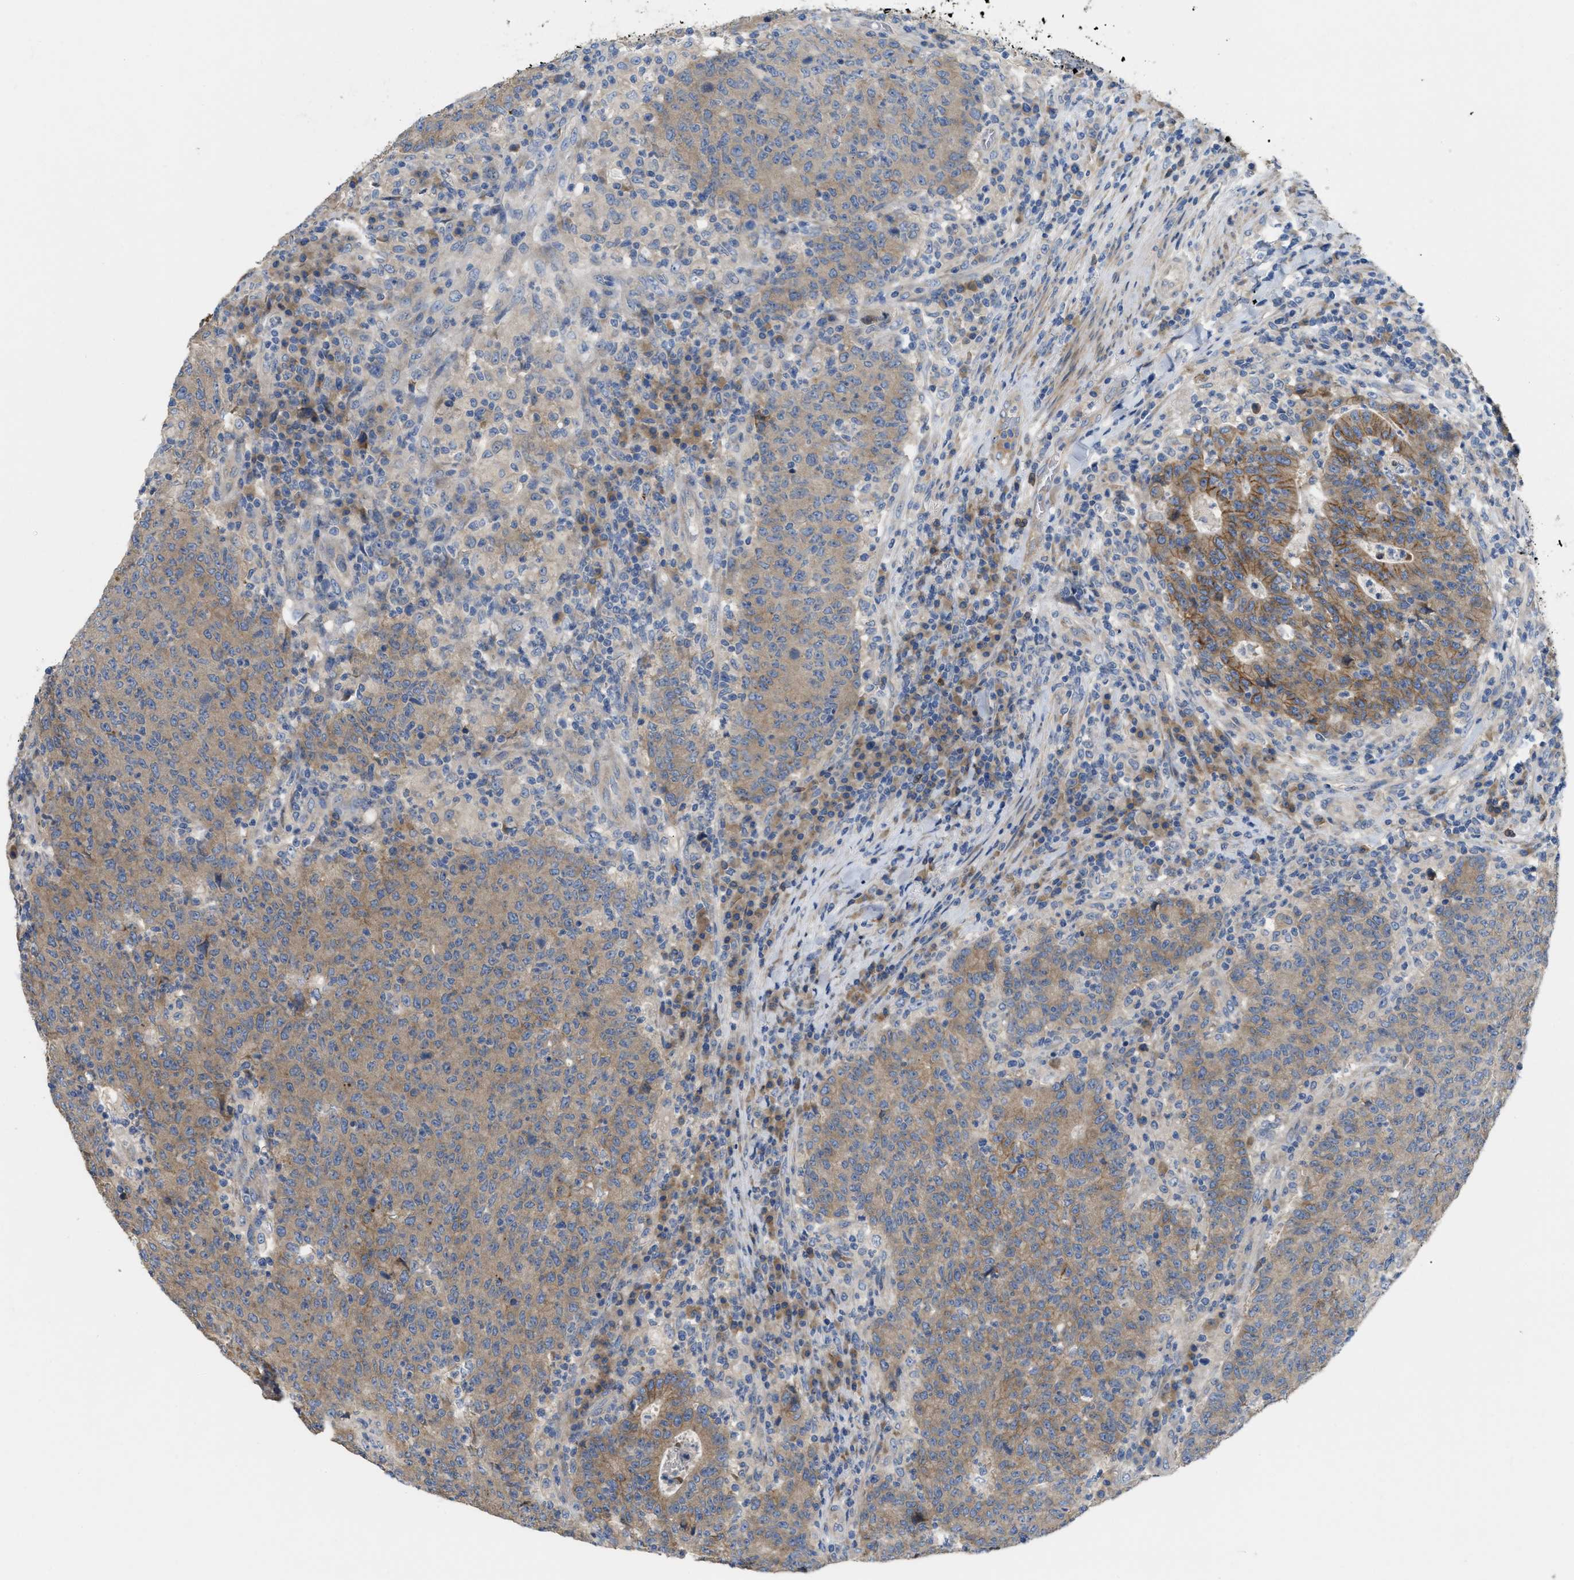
{"staining": {"intensity": "moderate", "quantity": ">75%", "location": "cytoplasmic/membranous"}, "tissue": "colorectal cancer", "cell_type": "Tumor cells", "image_type": "cancer", "snomed": [{"axis": "morphology", "description": "Adenocarcinoma, NOS"}, {"axis": "topography", "description": "Colon"}], "caption": "About >75% of tumor cells in adenocarcinoma (colorectal) display moderate cytoplasmic/membranous protein expression as visualized by brown immunohistochemical staining.", "gene": "DHX58", "patient": {"sex": "female", "age": 75}}